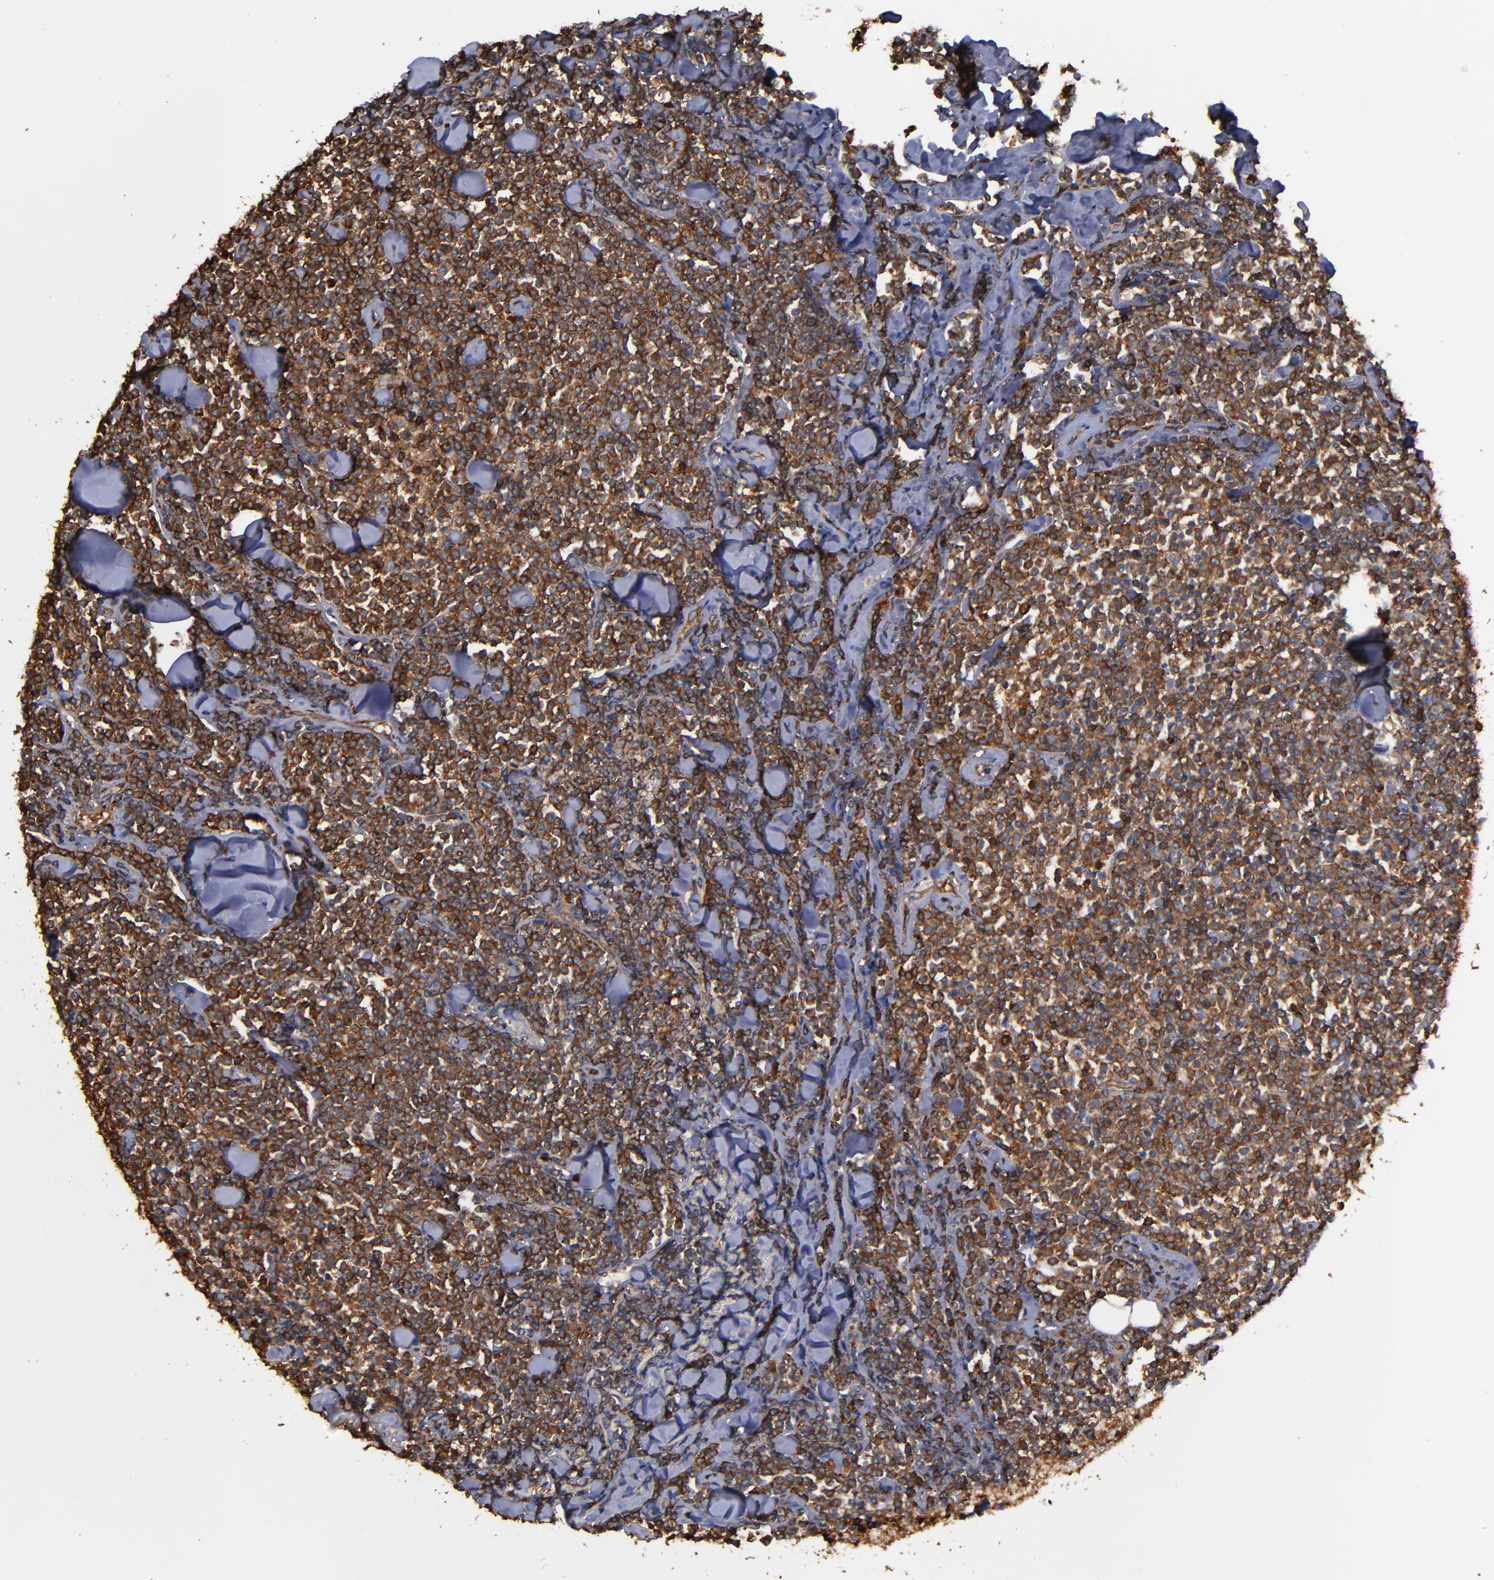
{"staining": {"intensity": "moderate", "quantity": ">75%", "location": "cytoplasmic/membranous"}, "tissue": "lymphoma", "cell_type": "Tumor cells", "image_type": "cancer", "snomed": [{"axis": "morphology", "description": "Malignant lymphoma, non-Hodgkin's type, Low grade"}, {"axis": "topography", "description": "Soft tissue"}], "caption": "A medium amount of moderate cytoplasmic/membranous expression is identified in about >75% of tumor cells in malignant lymphoma, non-Hodgkin's type (low-grade) tissue. The staining is performed using DAB (3,3'-diaminobenzidine) brown chromogen to label protein expression. The nuclei are counter-stained blue using hematoxylin.", "gene": "ACTN4", "patient": {"sex": "male", "age": 92}}